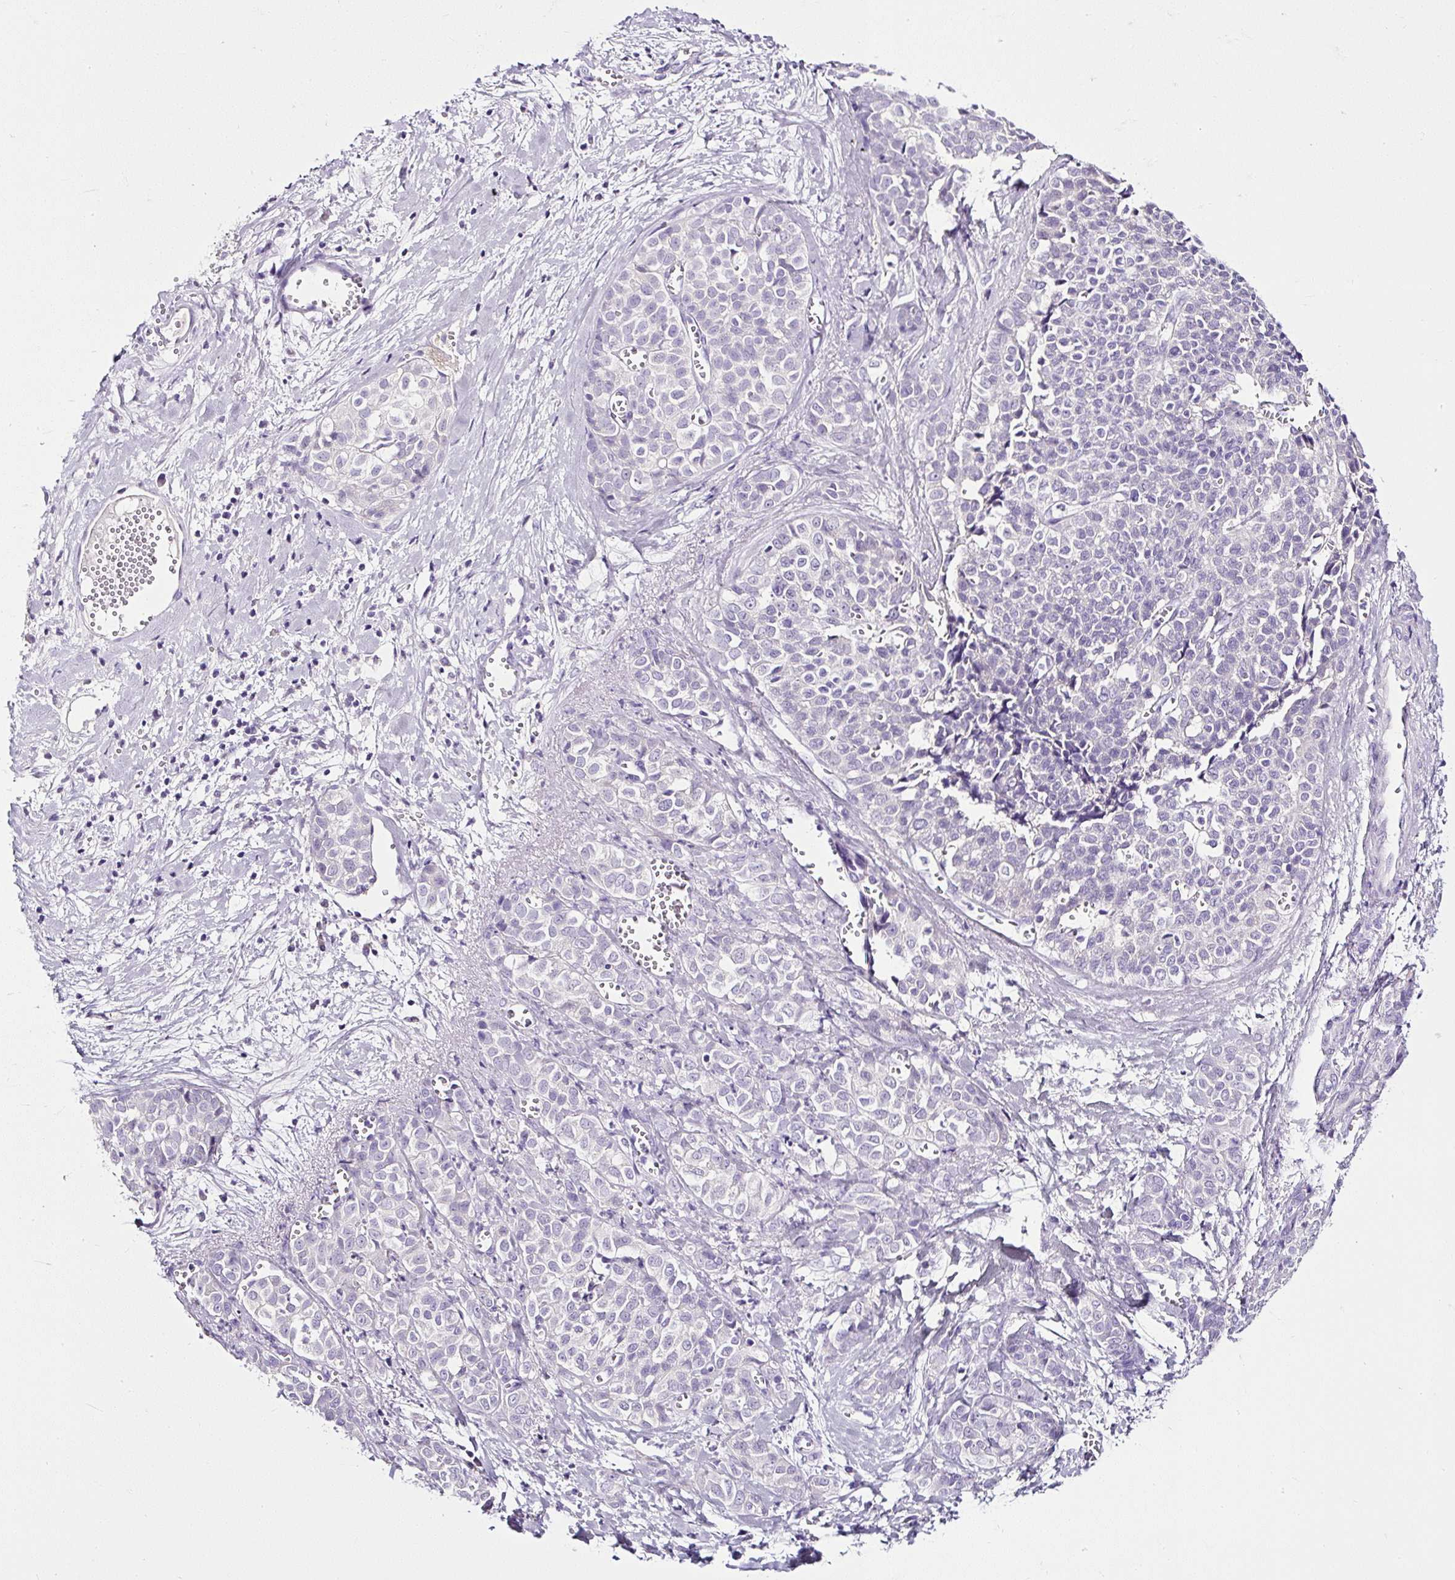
{"staining": {"intensity": "negative", "quantity": "none", "location": "none"}, "tissue": "liver cancer", "cell_type": "Tumor cells", "image_type": "cancer", "snomed": [{"axis": "morphology", "description": "Cholangiocarcinoma"}, {"axis": "topography", "description": "Liver"}], "caption": "Tumor cells show no significant positivity in liver cancer (cholangiocarcinoma).", "gene": "ATP2A1", "patient": {"sex": "female", "age": 77}}